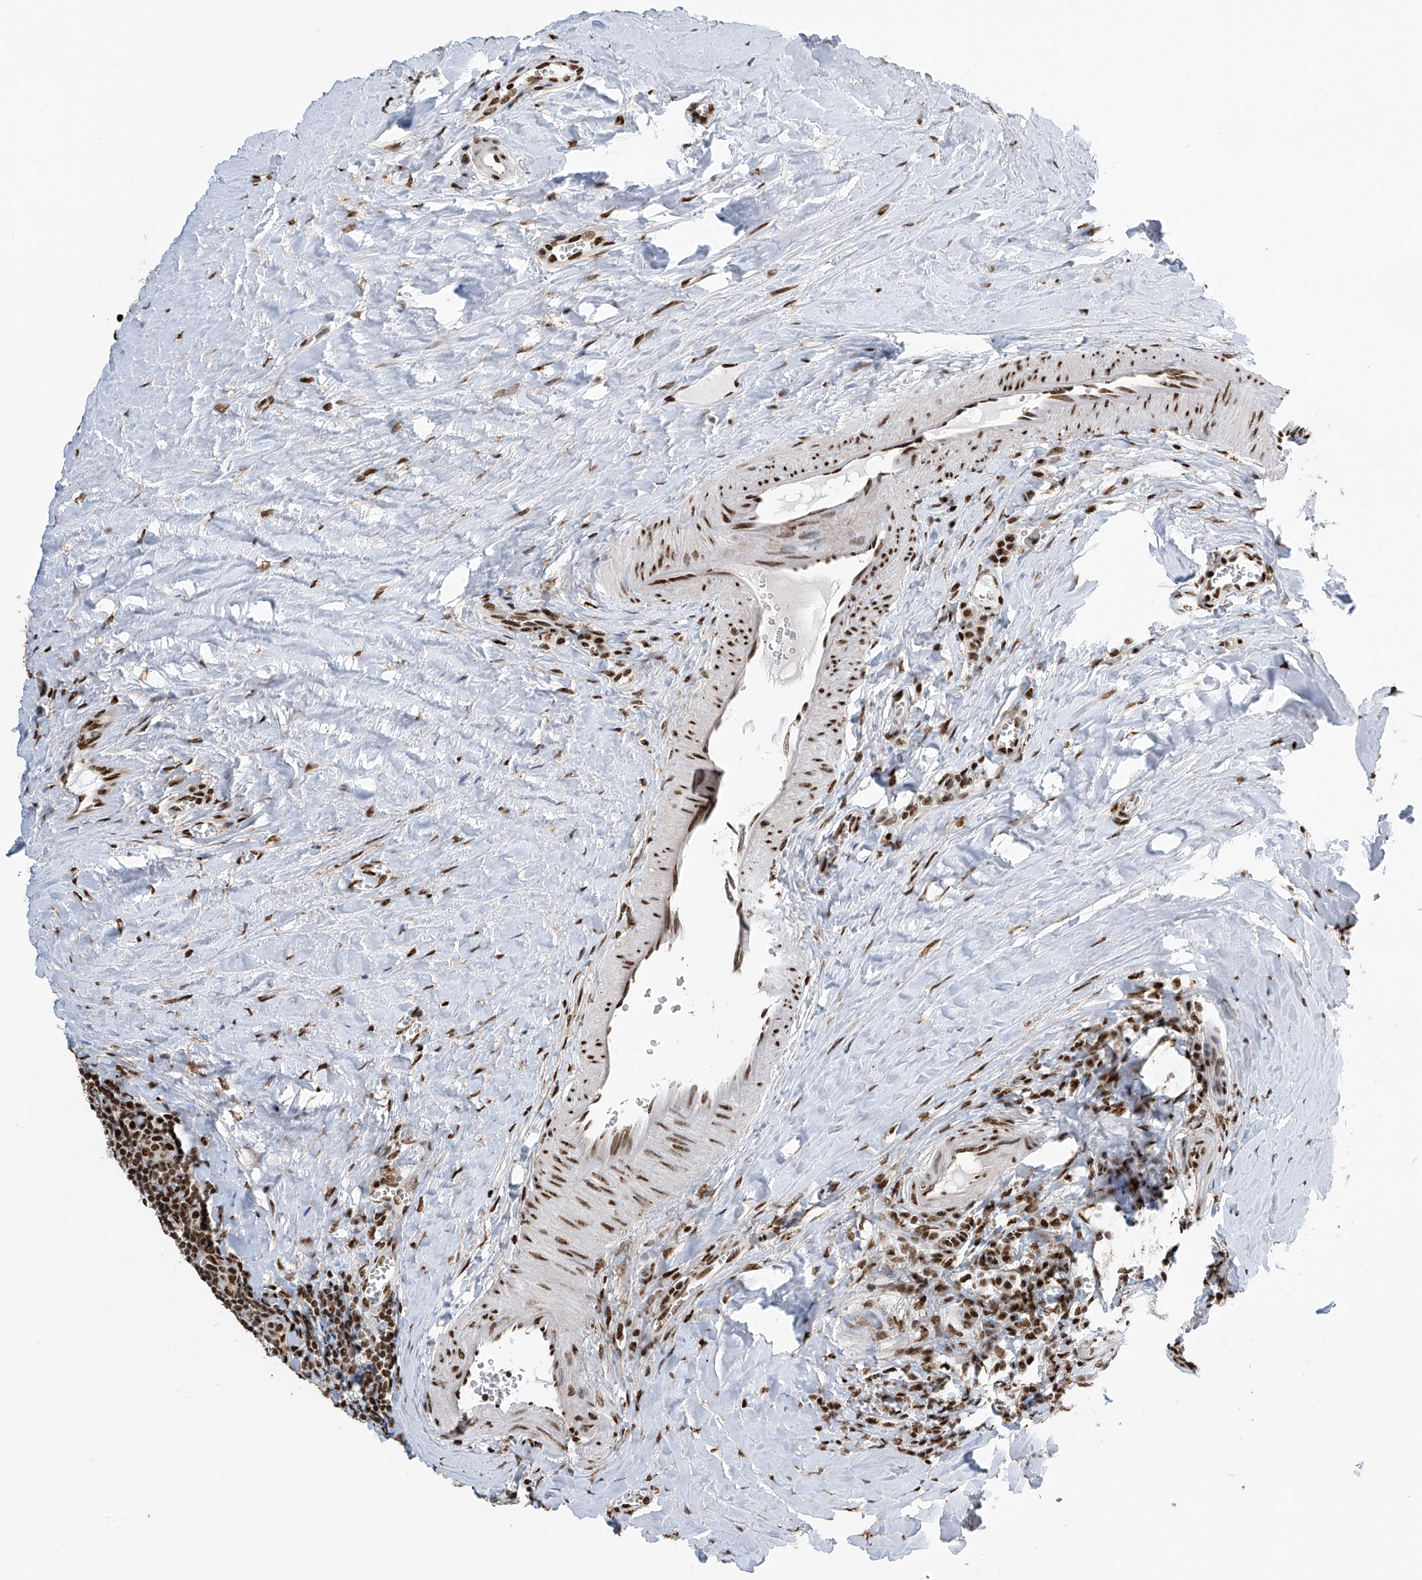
{"staining": {"intensity": "moderate", "quantity": ">75%", "location": "nuclear"}, "tissue": "tonsil", "cell_type": "Germinal center cells", "image_type": "normal", "snomed": [{"axis": "morphology", "description": "Normal tissue, NOS"}, {"axis": "topography", "description": "Tonsil"}], "caption": "Benign tonsil shows moderate nuclear expression in approximately >75% of germinal center cells, visualized by immunohistochemistry. Nuclei are stained in blue.", "gene": "APLF", "patient": {"sex": "male", "age": 27}}